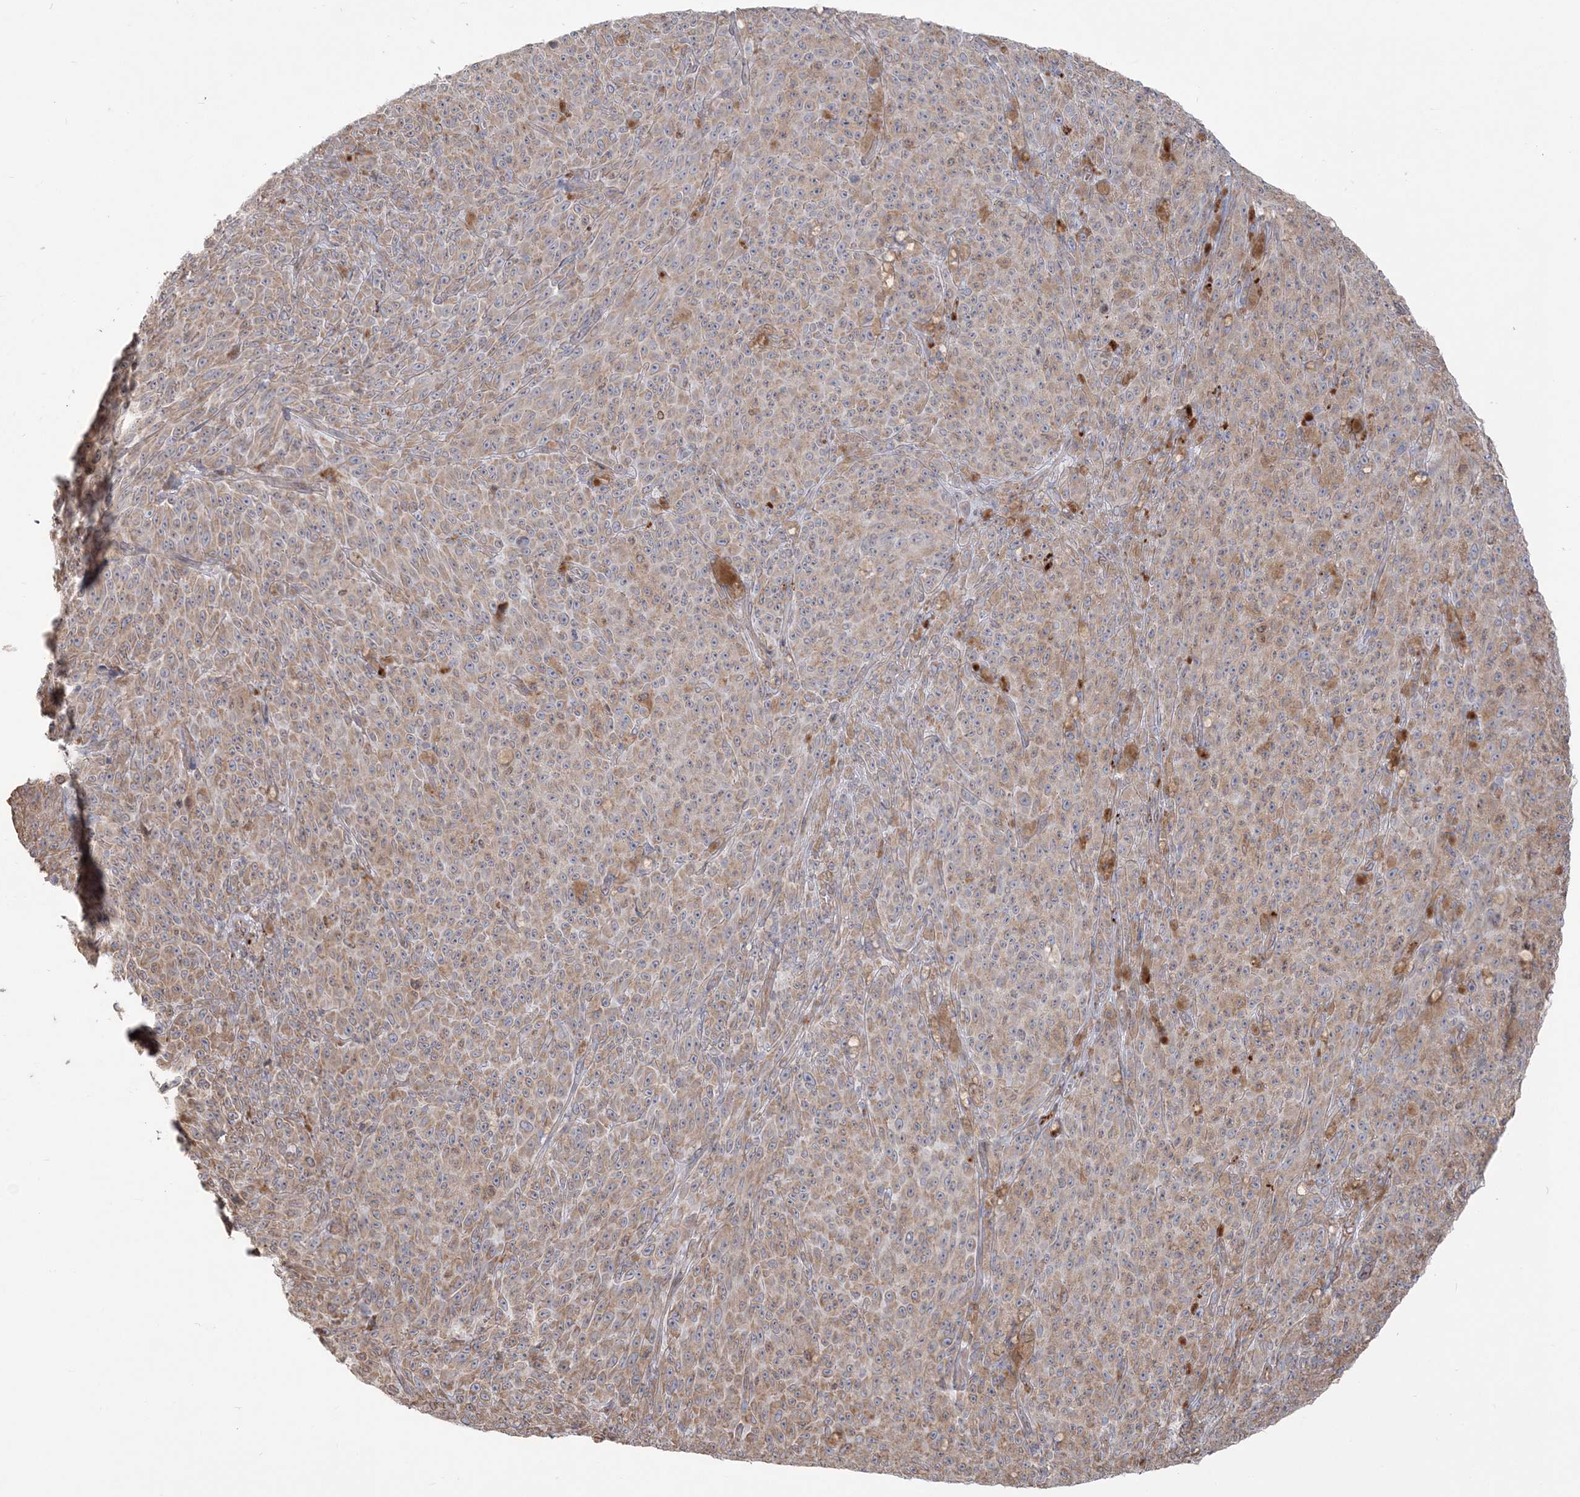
{"staining": {"intensity": "moderate", "quantity": ">75%", "location": "cytoplasmic/membranous"}, "tissue": "melanoma", "cell_type": "Tumor cells", "image_type": "cancer", "snomed": [{"axis": "morphology", "description": "Malignant melanoma, NOS"}, {"axis": "topography", "description": "Skin"}], "caption": "Immunohistochemical staining of malignant melanoma demonstrates medium levels of moderate cytoplasmic/membranous protein positivity in approximately >75% of tumor cells. The staining was performed using DAB (3,3'-diaminobenzidine) to visualize the protein expression in brown, while the nuclei were stained in blue with hematoxylin (Magnification: 20x).", "gene": "ZNF821", "patient": {"sex": "female", "age": 82}}